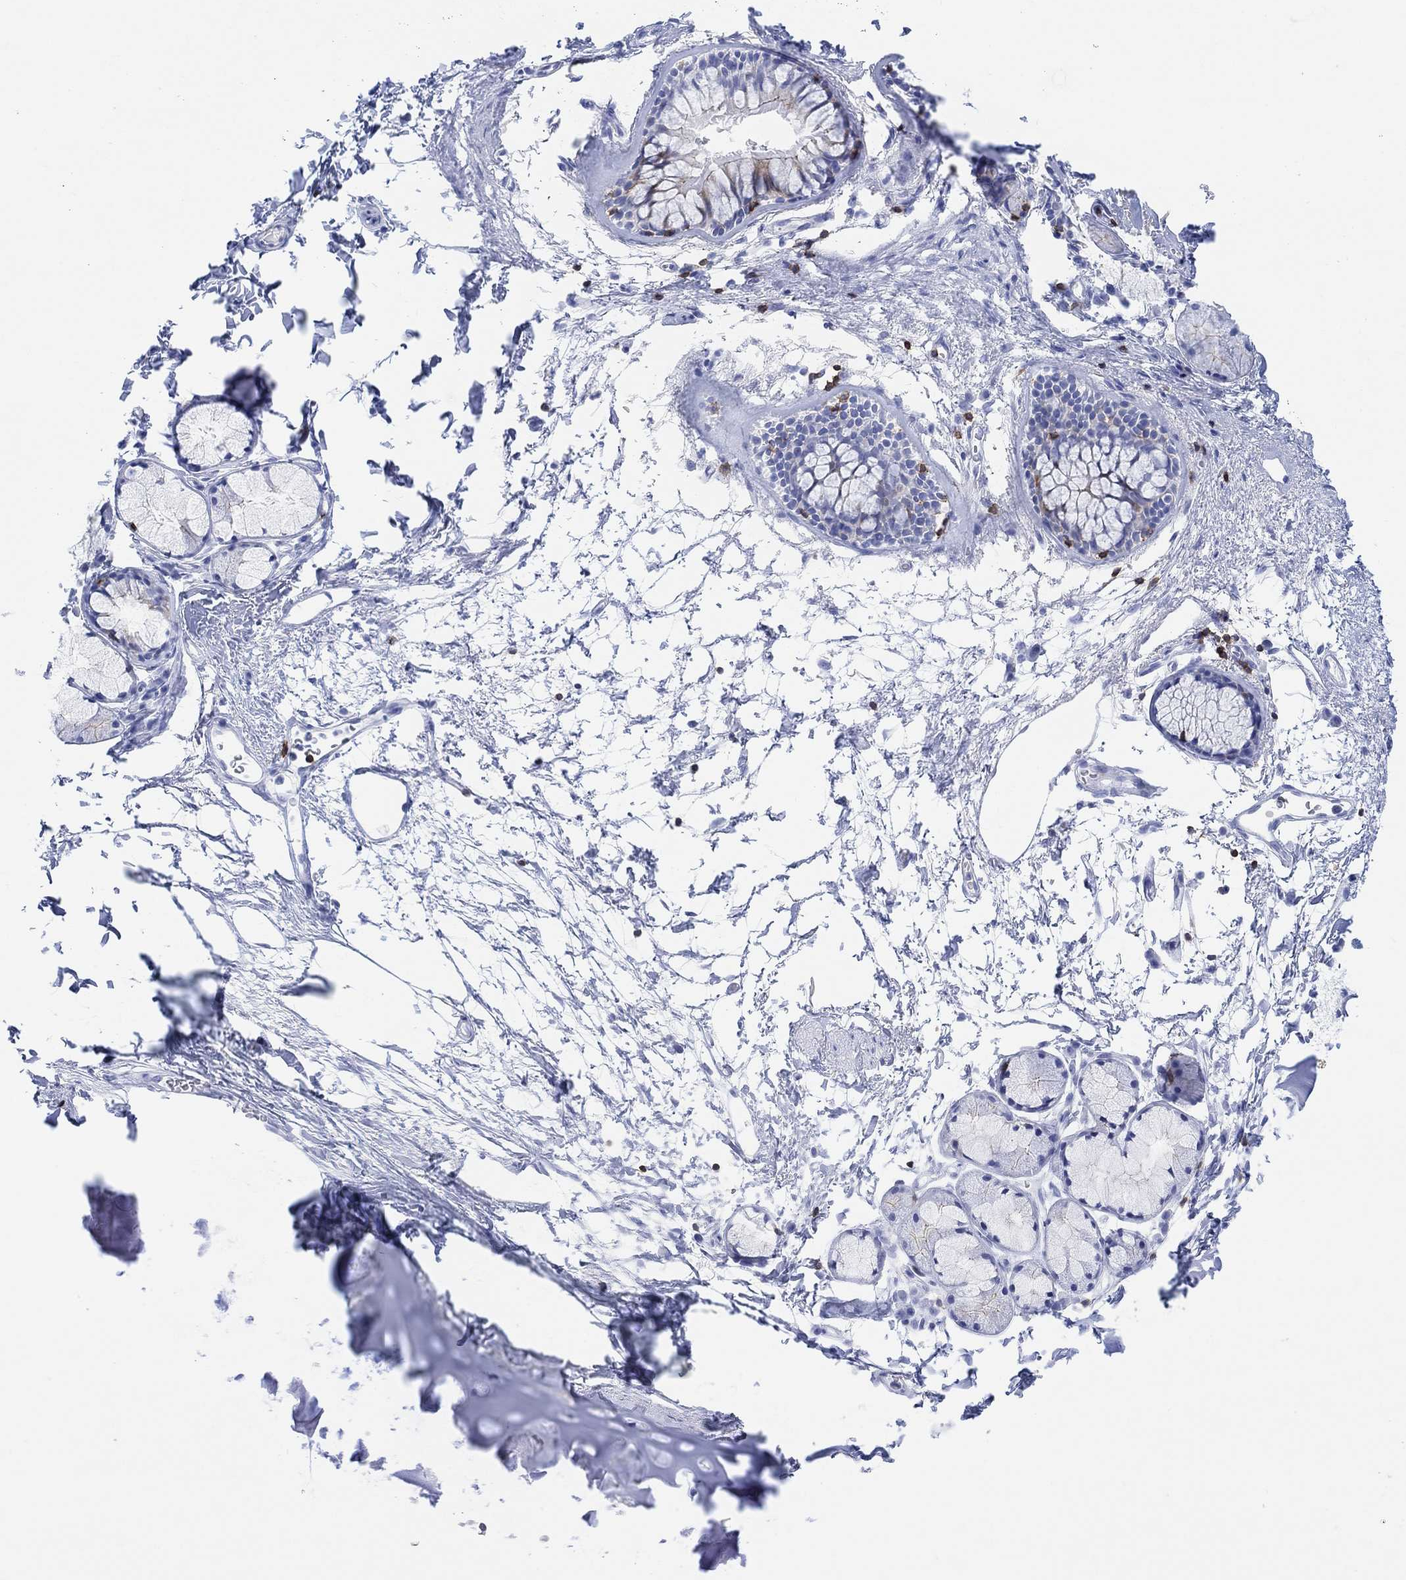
{"staining": {"intensity": "negative", "quantity": "none", "location": "none"}, "tissue": "adipose tissue", "cell_type": "Adipocytes", "image_type": "normal", "snomed": [{"axis": "morphology", "description": "Normal tissue, NOS"}, {"axis": "morphology", "description": "Squamous cell carcinoma, NOS"}, {"axis": "topography", "description": "Cartilage tissue"}, {"axis": "topography", "description": "Bronchus"}], "caption": "There is no significant positivity in adipocytes of adipose tissue.", "gene": "GPR65", "patient": {"sex": "male", "age": 72}}